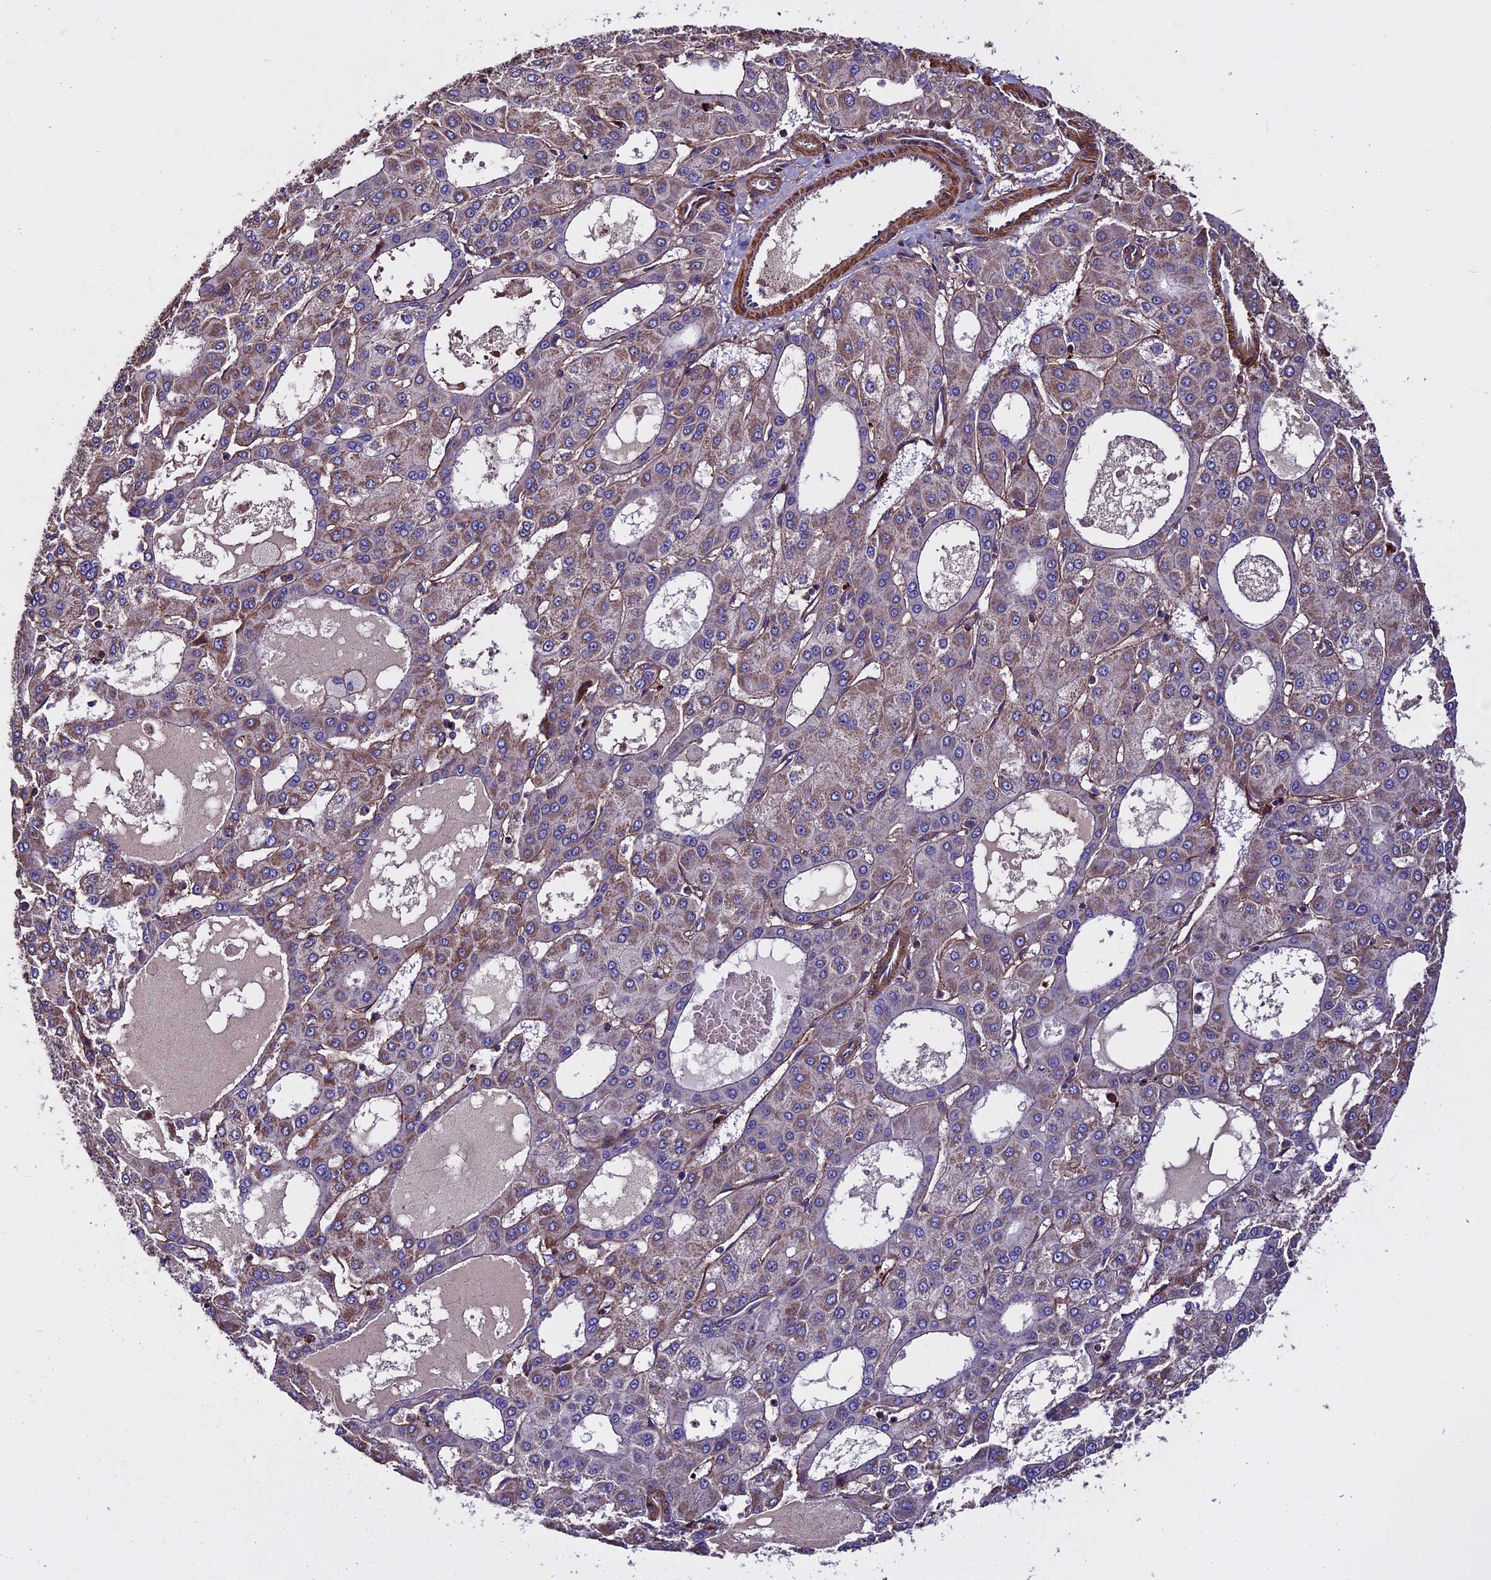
{"staining": {"intensity": "weak", "quantity": ">75%", "location": "cytoplasmic/membranous"}, "tissue": "liver cancer", "cell_type": "Tumor cells", "image_type": "cancer", "snomed": [{"axis": "morphology", "description": "Carcinoma, Hepatocellular, NOS"}, {"axis": "topography", "description": "Liver"}], "caption": "Immunohistochemical staining of human liver cancer (hepatocellular carcinoma) shows weak cytoplasmic/membranous protein positivity in approximately >75% of tumor cells. The staining was performed using DAB (3,3'-diaminobenzidine) to visualize the protein expression in brown, while the nuclei were stained in blue with hematoxylin (Magnification: 20x).", "gene": "EVA1B", "patient": {"sex": "male", "age": 47}}